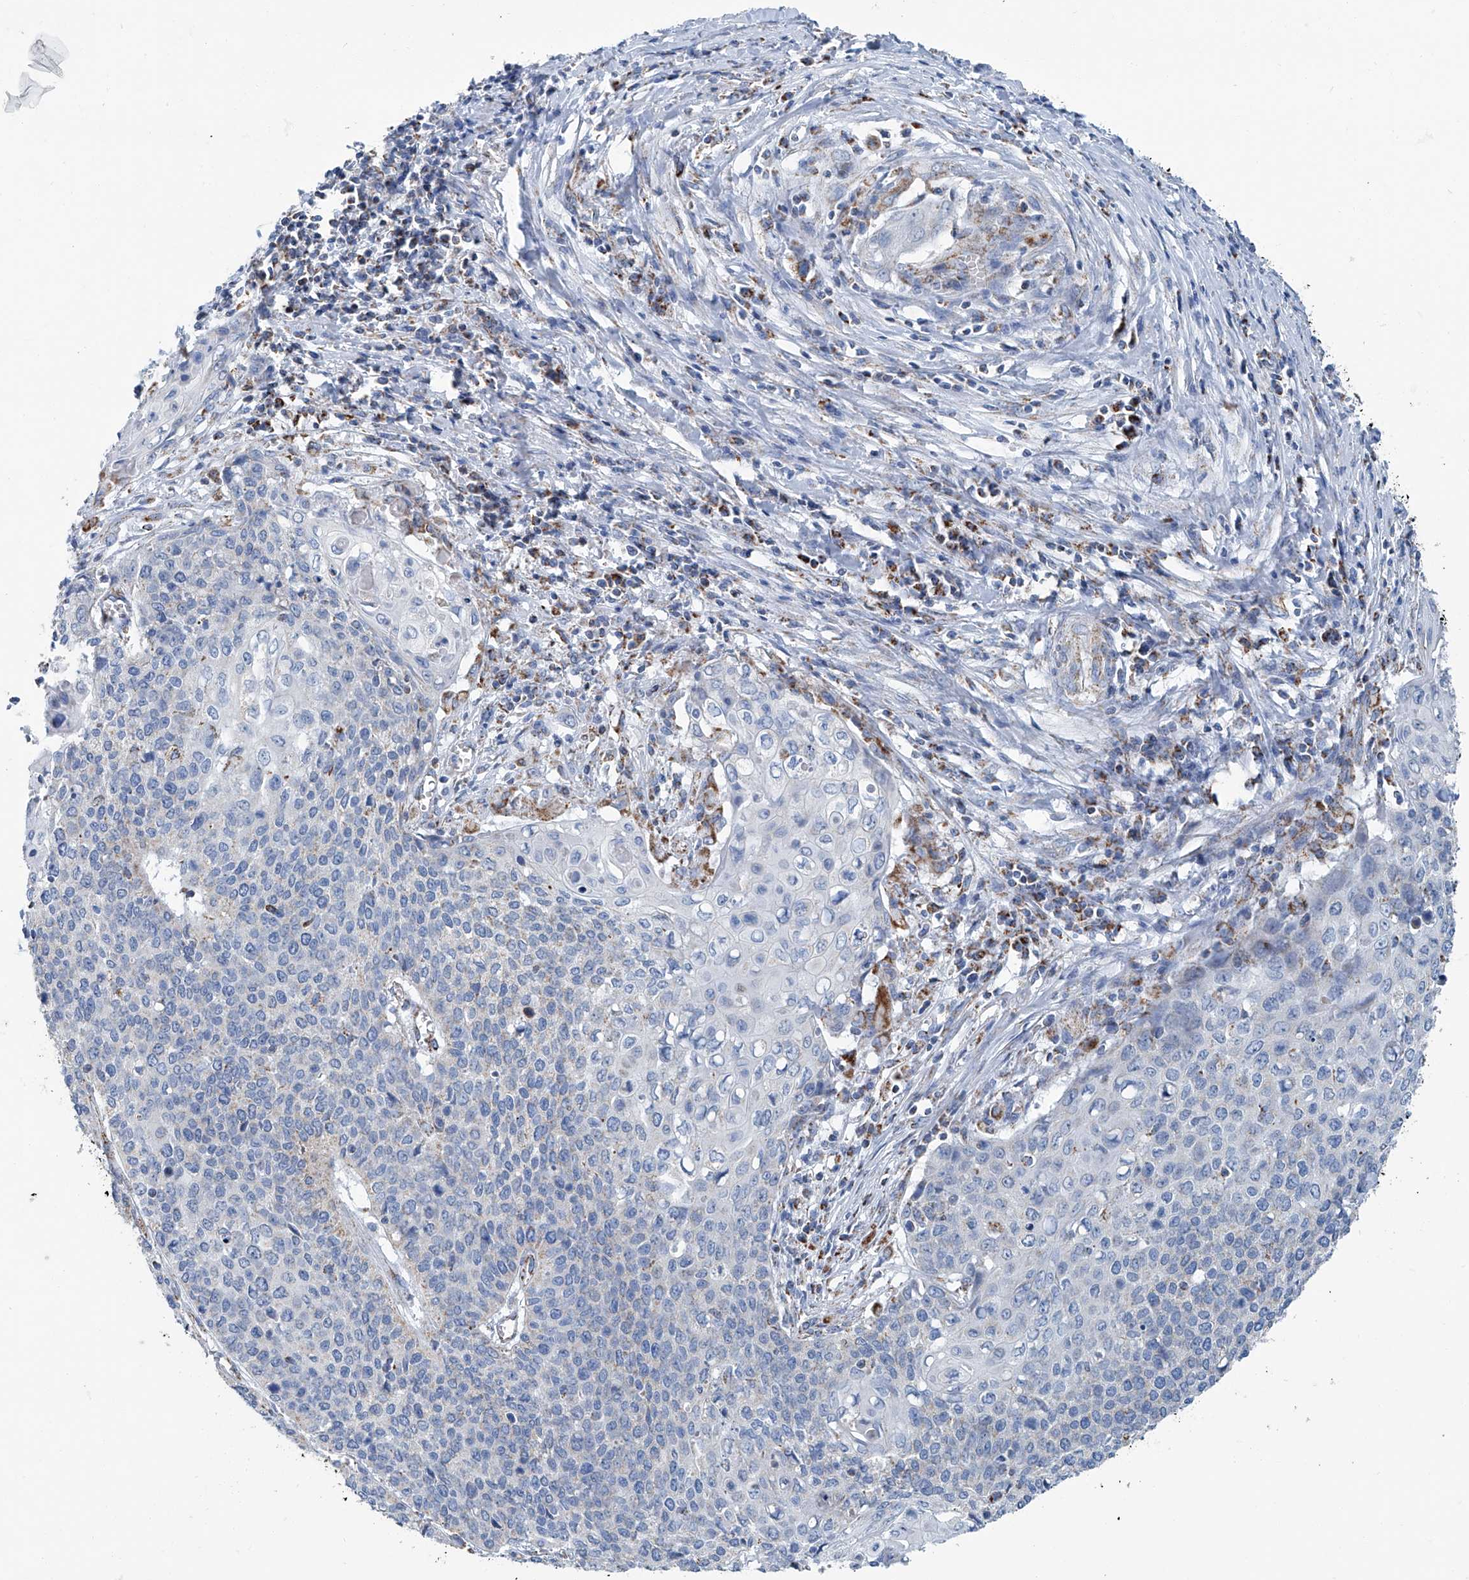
{"staining": {"intensity": "negative", "quantity": "none", "location": "none"}, "tissue": "cervical cancer", "cell_type": "Tumor cells", "image_type": "cancer", "snomed": [{"axis": "morphology", "description": "Squamous cell carcinoma, NOS"}, {"axis": "topography", "description": "Cervix"}], "caption": "Immunohistochemistry (IHC) of human cervical cancer (squamous cell carcinoma) exhibits no positivity in tumor cells. (Stains: DAB (3,3'-diaminobenzidine) immunohistochemistry with hematoxylin counter stain, Microscopy: brightfield microscopy at high magnification).", "gene": "MT-ND1", "patient": {"sex": "female", "age": 39}}